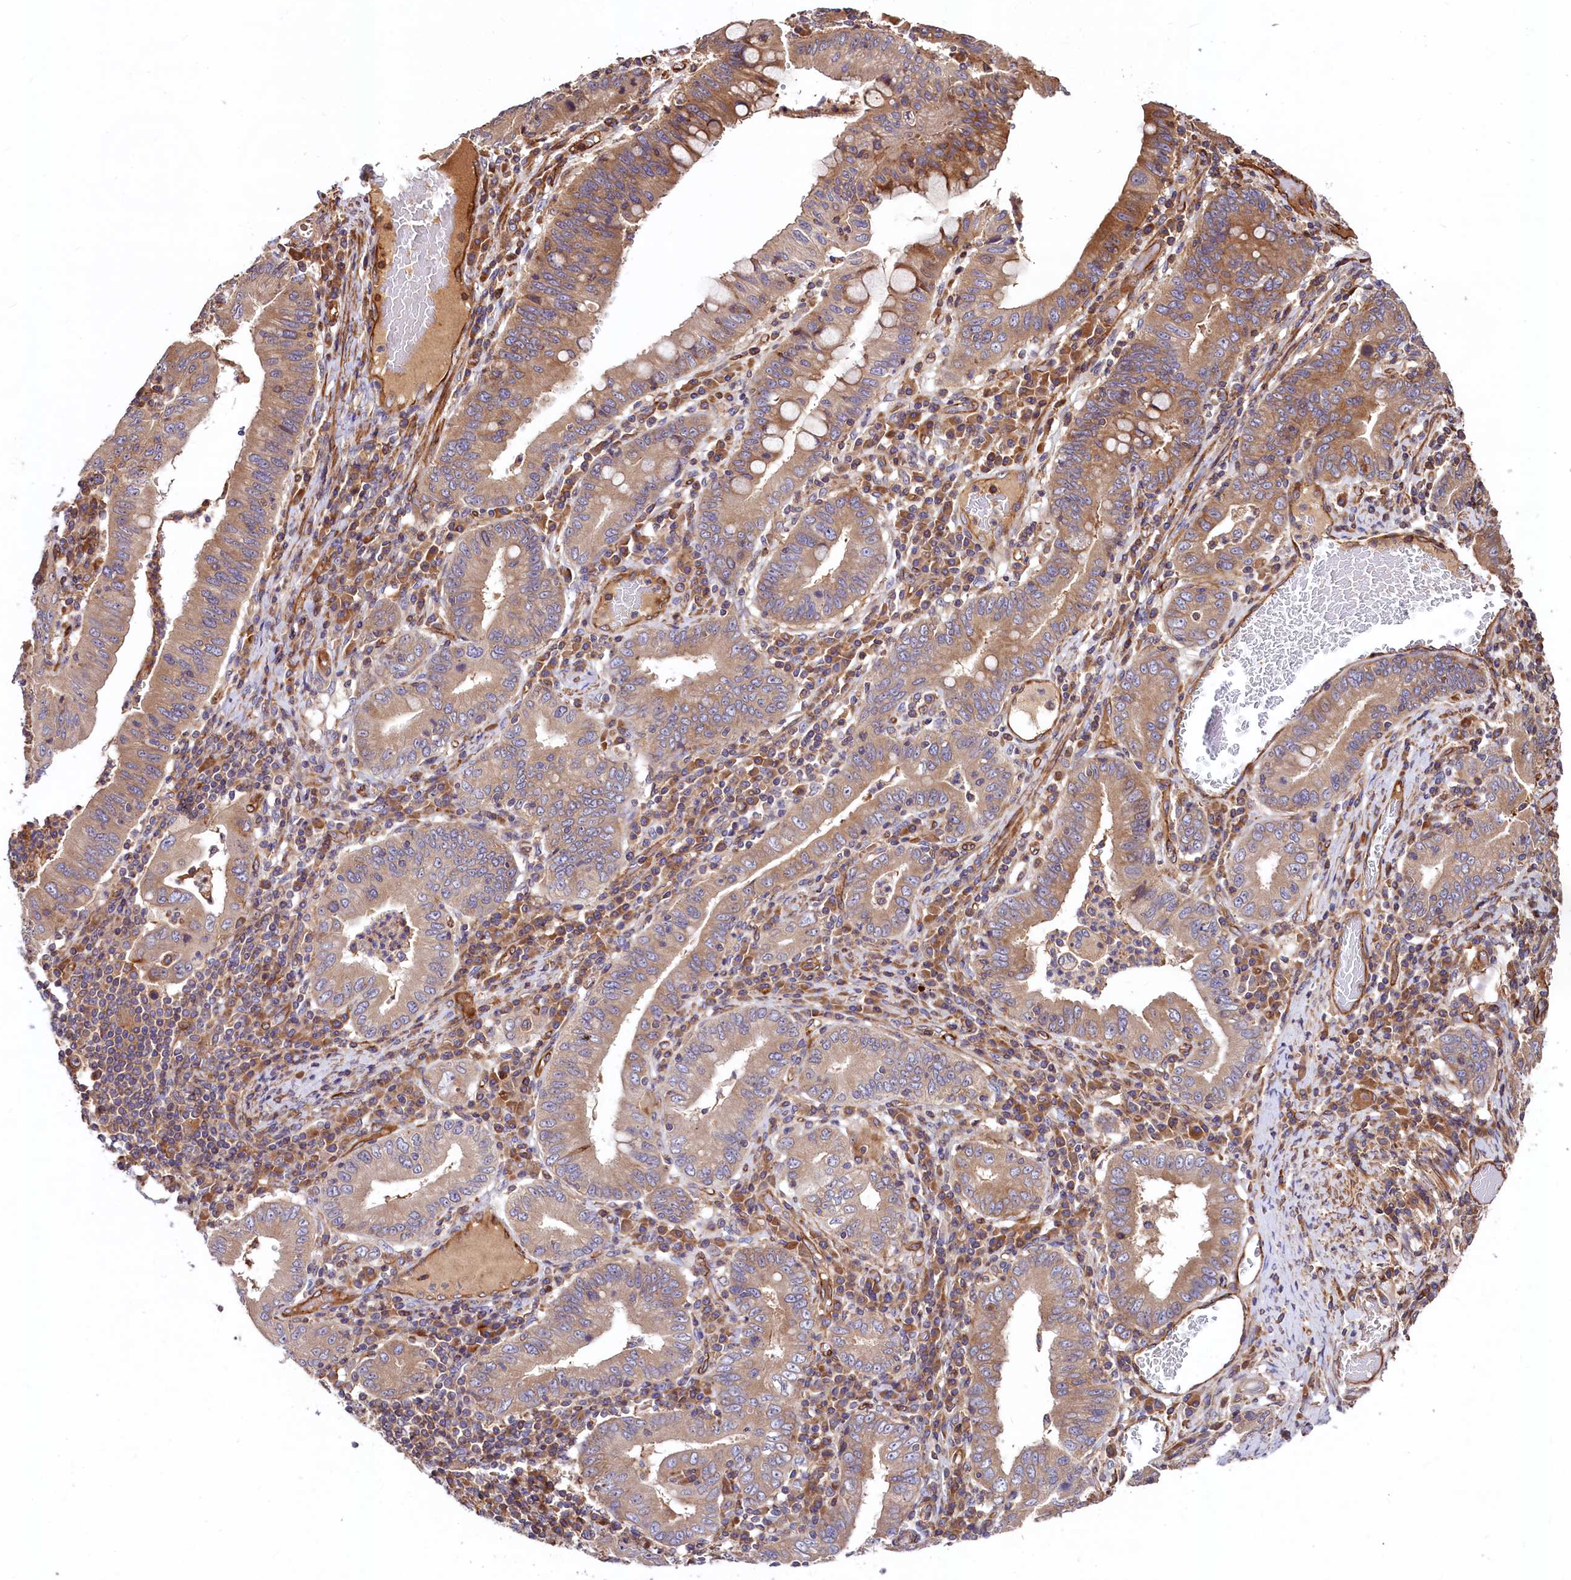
{"staining": {"intensity": "moderate", "quantity": ">75%", "location": "cytoplasmic/membranous"}, "tissue": "stomach cancer", "cell_type": "Tumor cells", "image_type": "cancer", "snomed": [{"axis": "morphology", "description": "Normal tissue, NOS"}, {"axis": "morphology", "description": "Adenocarcinoma, NOS"}, {"axis": "topography", "description": "Esophagus"}, {"axis": "topography", "description": "Stomach, upper"}, {"axis": "topography", "description": "Peripheral nerve tissue"}], "caption": "Human stomach cancer stained with a brown dye shows moderate cytoplasmic/membranous positive positivity in approximately >75% of tumor cells.", "gene": "KLHDC4", "patient": {"sex": "male", "age": 62}}